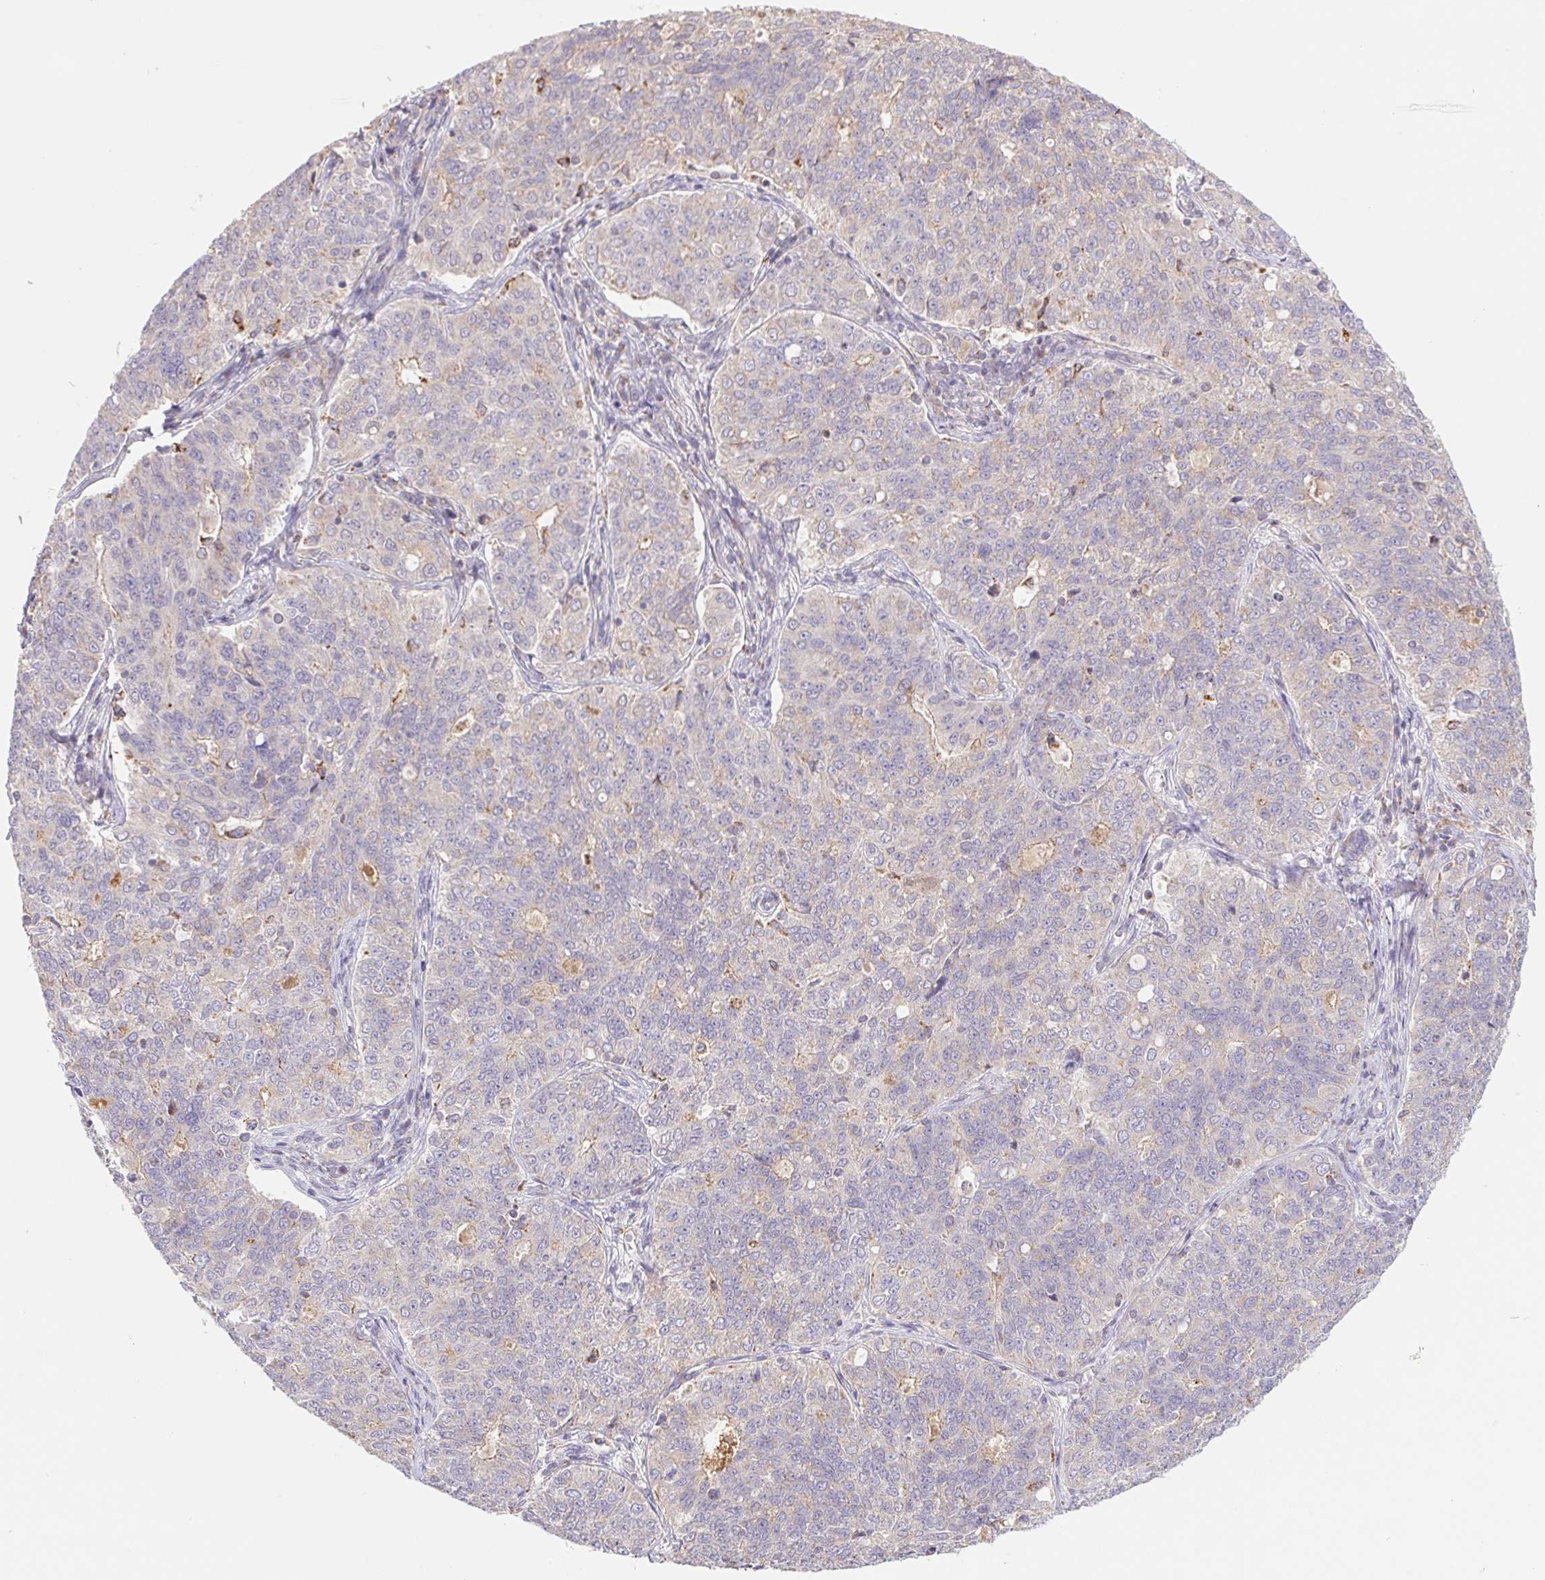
{"staining": {"intensity": "negative", "quantity": "none", "location": "none"}, "tissue": "endometrial cancer", "cell_type": "Tumor cells", "image_type": "cancer", "snomed": [{"axis": "morphology", "description": "Adenocarcinoma, NOS"}, {"axis": "topography", "description": "Endometrium"}], "caption": "A photomicrograph of human endometrial cancer is negative for staining in tumor cells.", "gene": "EMC6", "patient": {"sex": "female", "age": 43}}